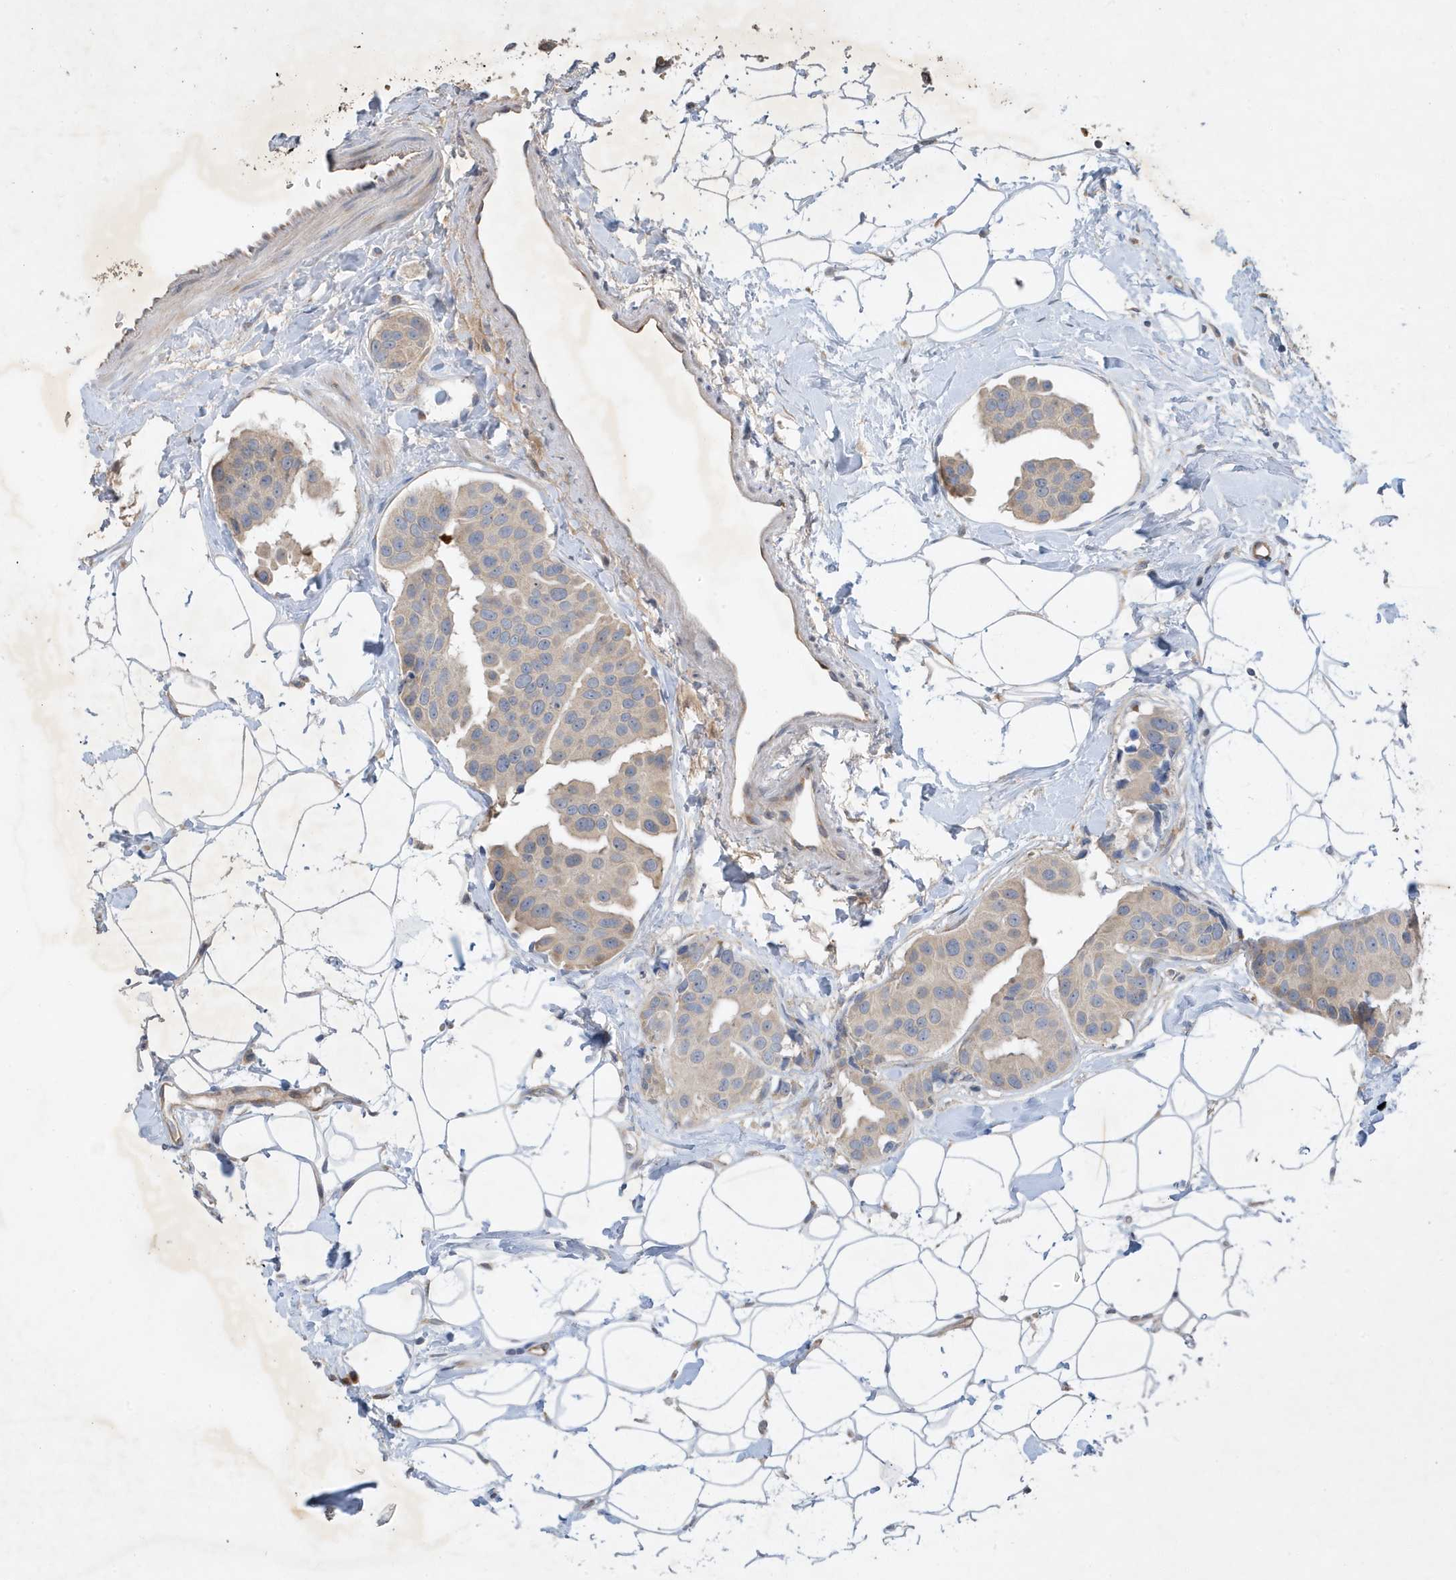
{"staining": {"intensity": "negative", "quantity": "none", "location": "none"}, "tissue": "breast cancer", "cell_type": "Tumor cells", "image_type": "cancer", "snomed": [{"axis": "morphology", "description": "Normal tissue, NOS"}, {"axis": "morphology", "description": "Duct carcinoma"}, {"axis": "topography", "description": "Breast"}], "caption": "High power microscopy image of an IHC image of breast infiltrating ductal carcinoma, revealing no significant staining in tumor cells.", "gene": "LAPTM4A", "patient": {"sex": "female", "age": 39}}